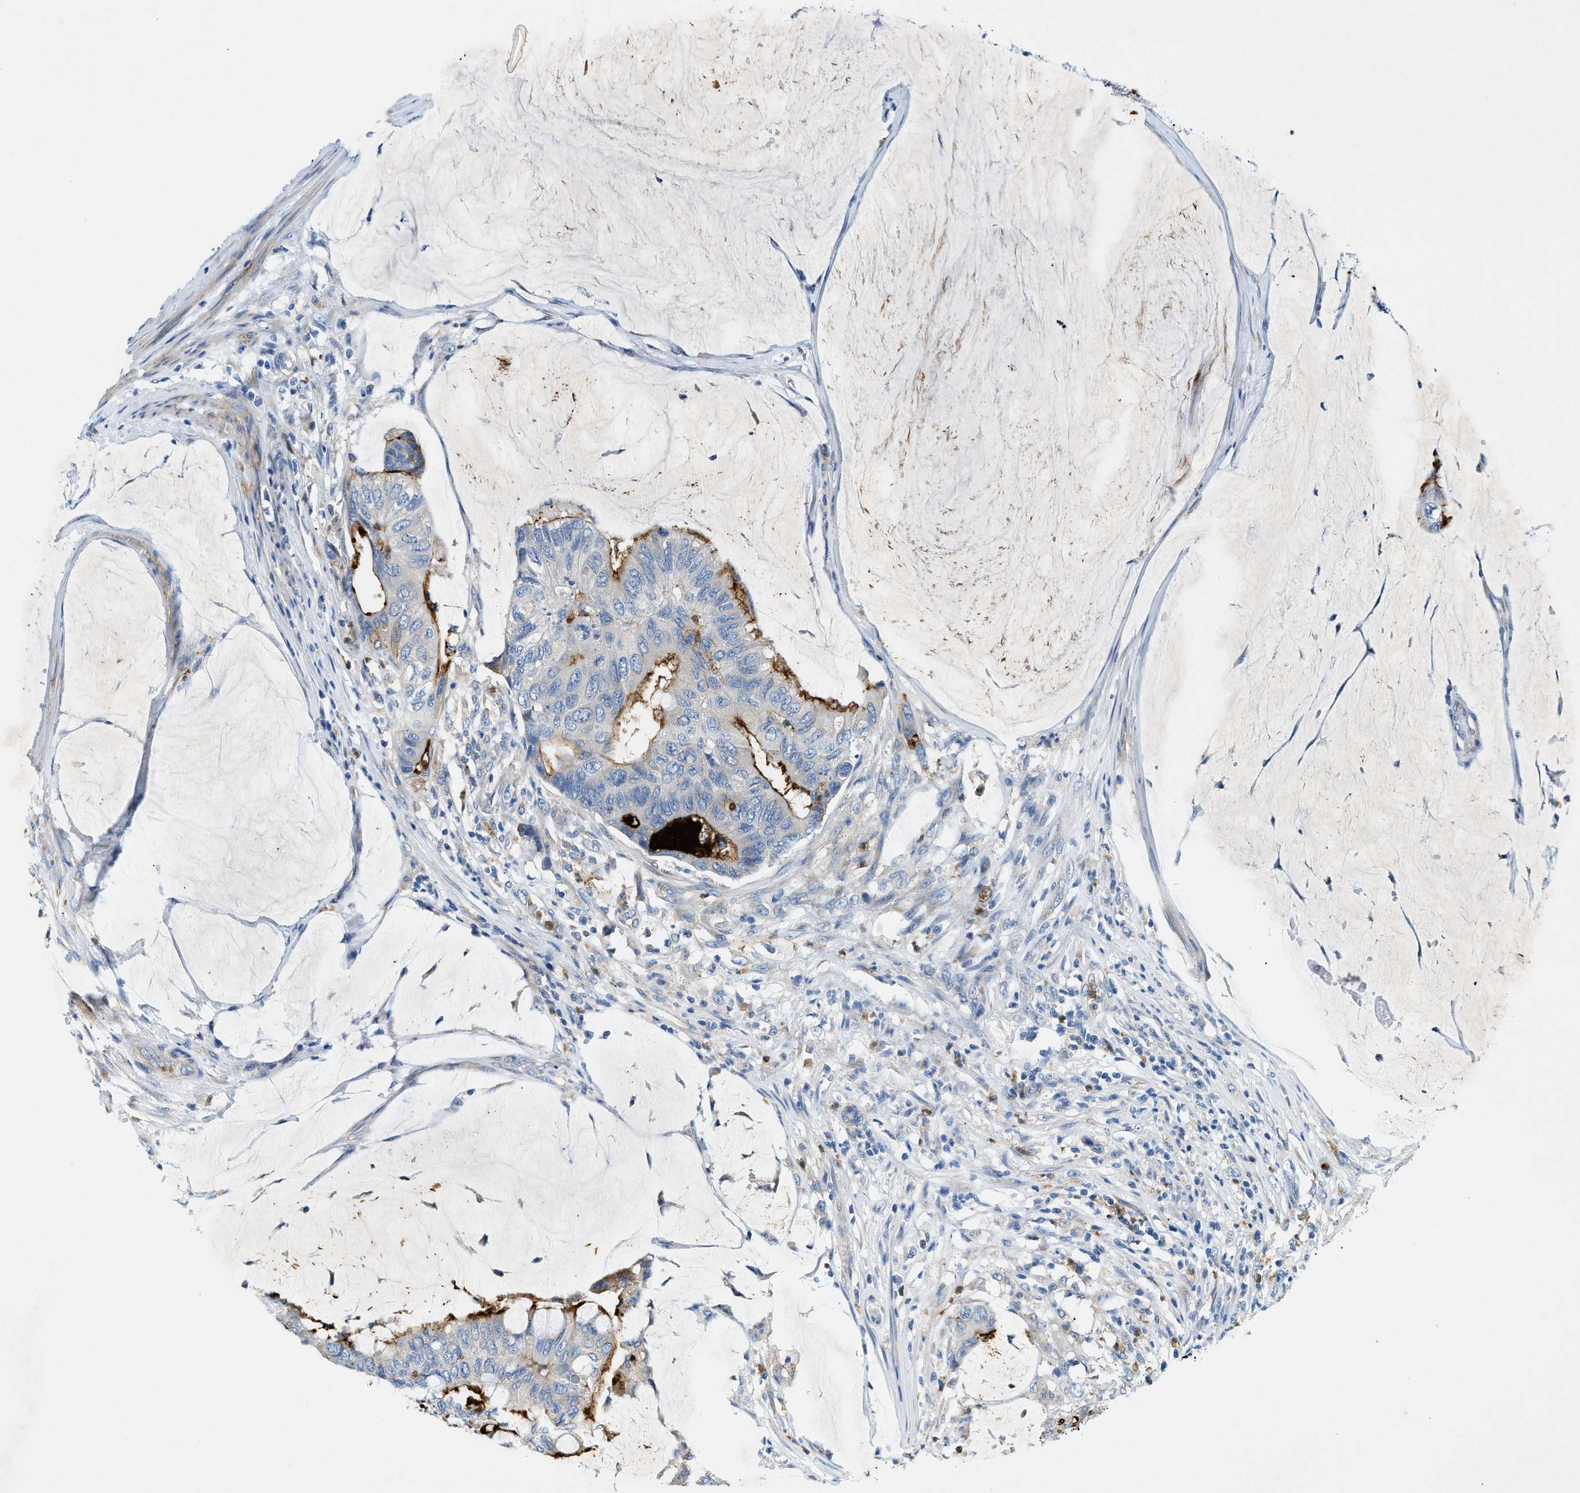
{"staining": {"intensity": "strong", "quantity": "25%-75%", "location": "cytoplasmic/membranous"}, "tissue": "colorectal cancer", "cell_type": "Tumor cells", "image_type": "cancer", "snomed": [{"axis": "morphology", "description": "Normal tissue, NOS"}, {"axis": "morphology", "description": "Adenocarcinoma, NOS"}, {"axis": "topography", "description": "Rectum"}], "caption": "Strong cytoplasmic/membranous staining for a protein is seen in approximately 25%-75% of tumor cells of adenocarcinoma (colorectal) using immunohistochemistry.", "gene": "ZDHHC13", "patient": {"sex": "male", "age": 92}}